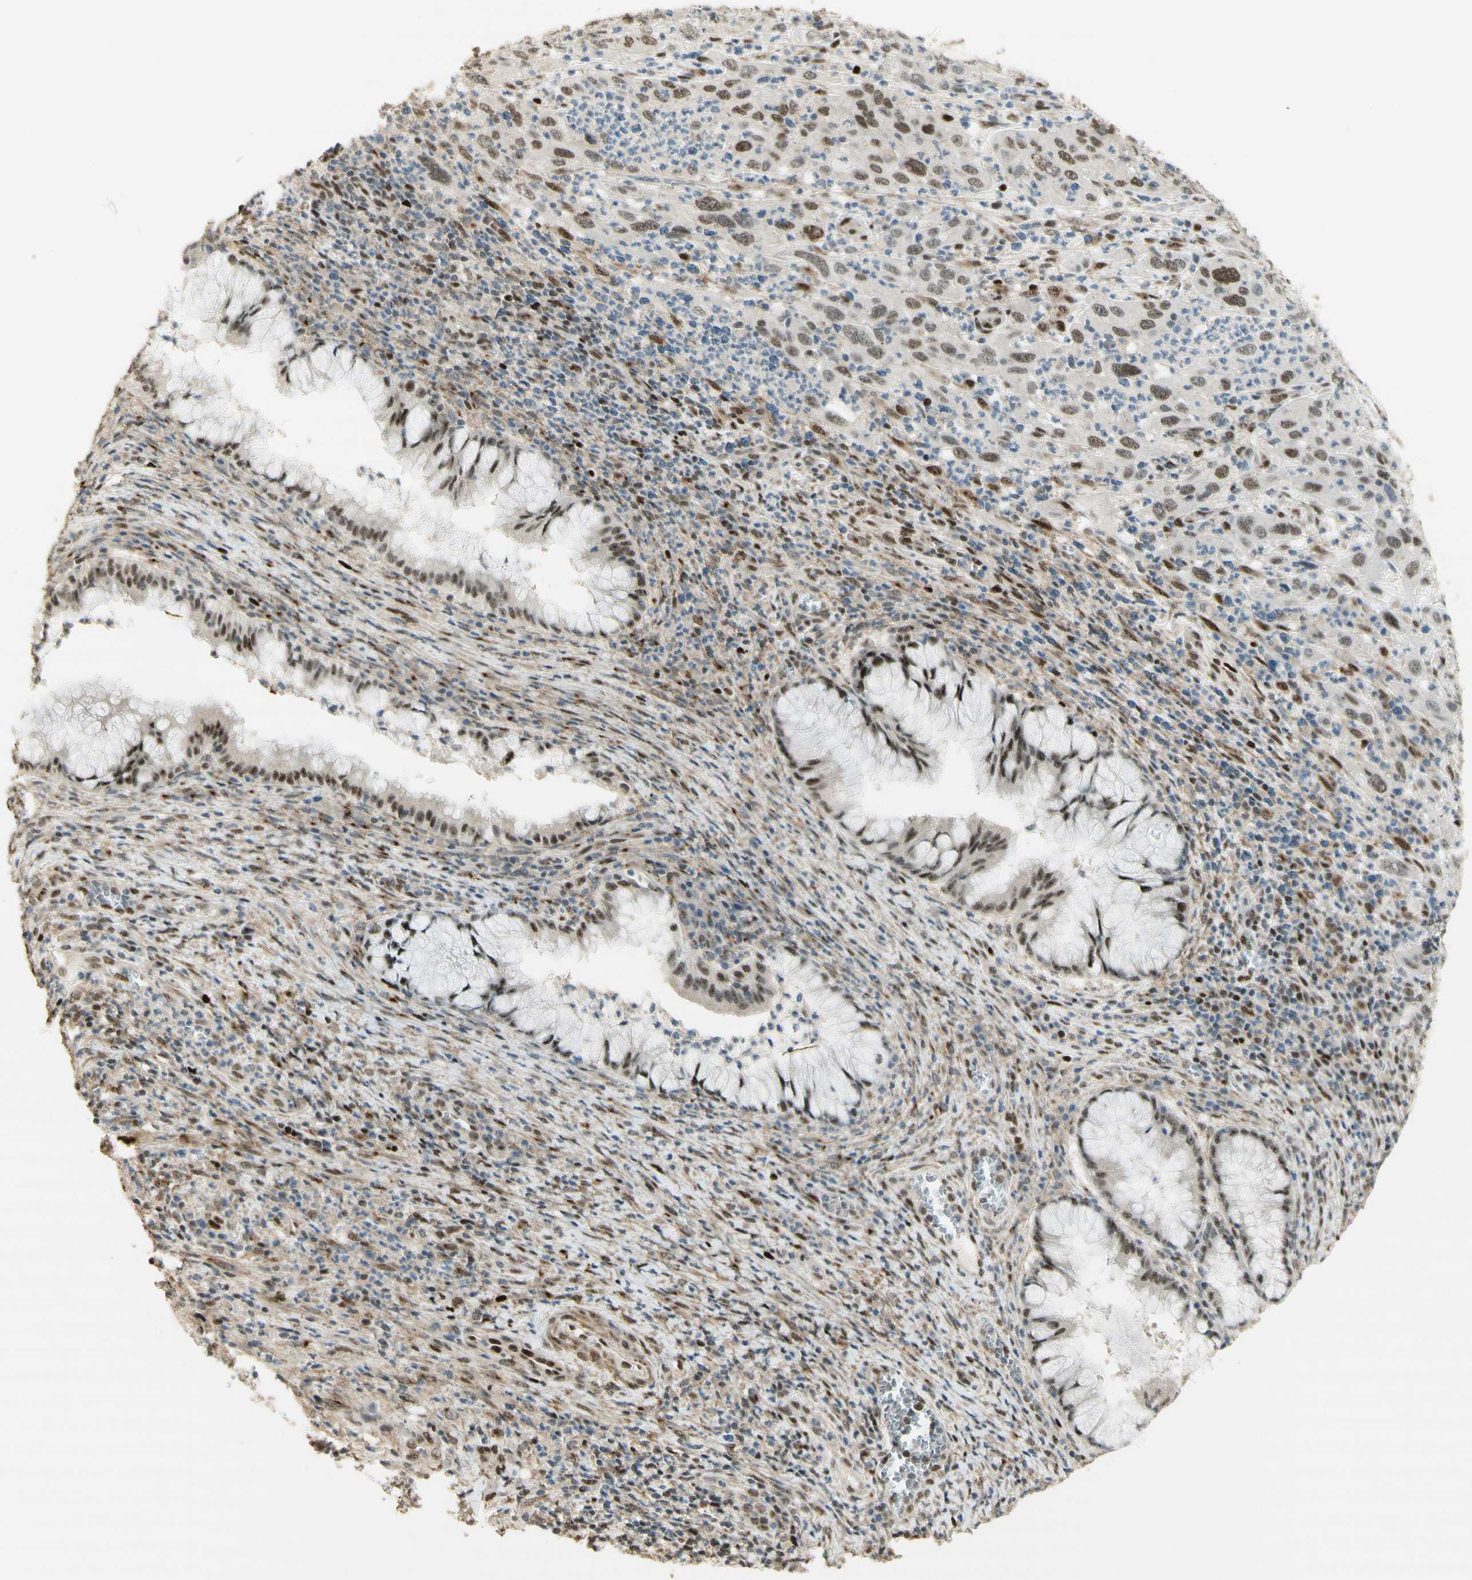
{"staining": {"intensity": "moderate", "quantity": "25%-75%", "location": "nuclear"}, "tissue": "cervical cancer", "cell_type": "Tumor cells", "image_type": "cancer", "snomed": [{"axis": "morphology", "description": "Squamous cell carcinoma, NOS"}, {"axis": "topography", "description": "Cervix"}], "caption": "Cervical cancer (squamous cell carcinoma) stained for a protein displays moderate nuclear positivity in tumor cells.", "gene": "FOXP1", "patient": {"sex": "female", "age": 32}}